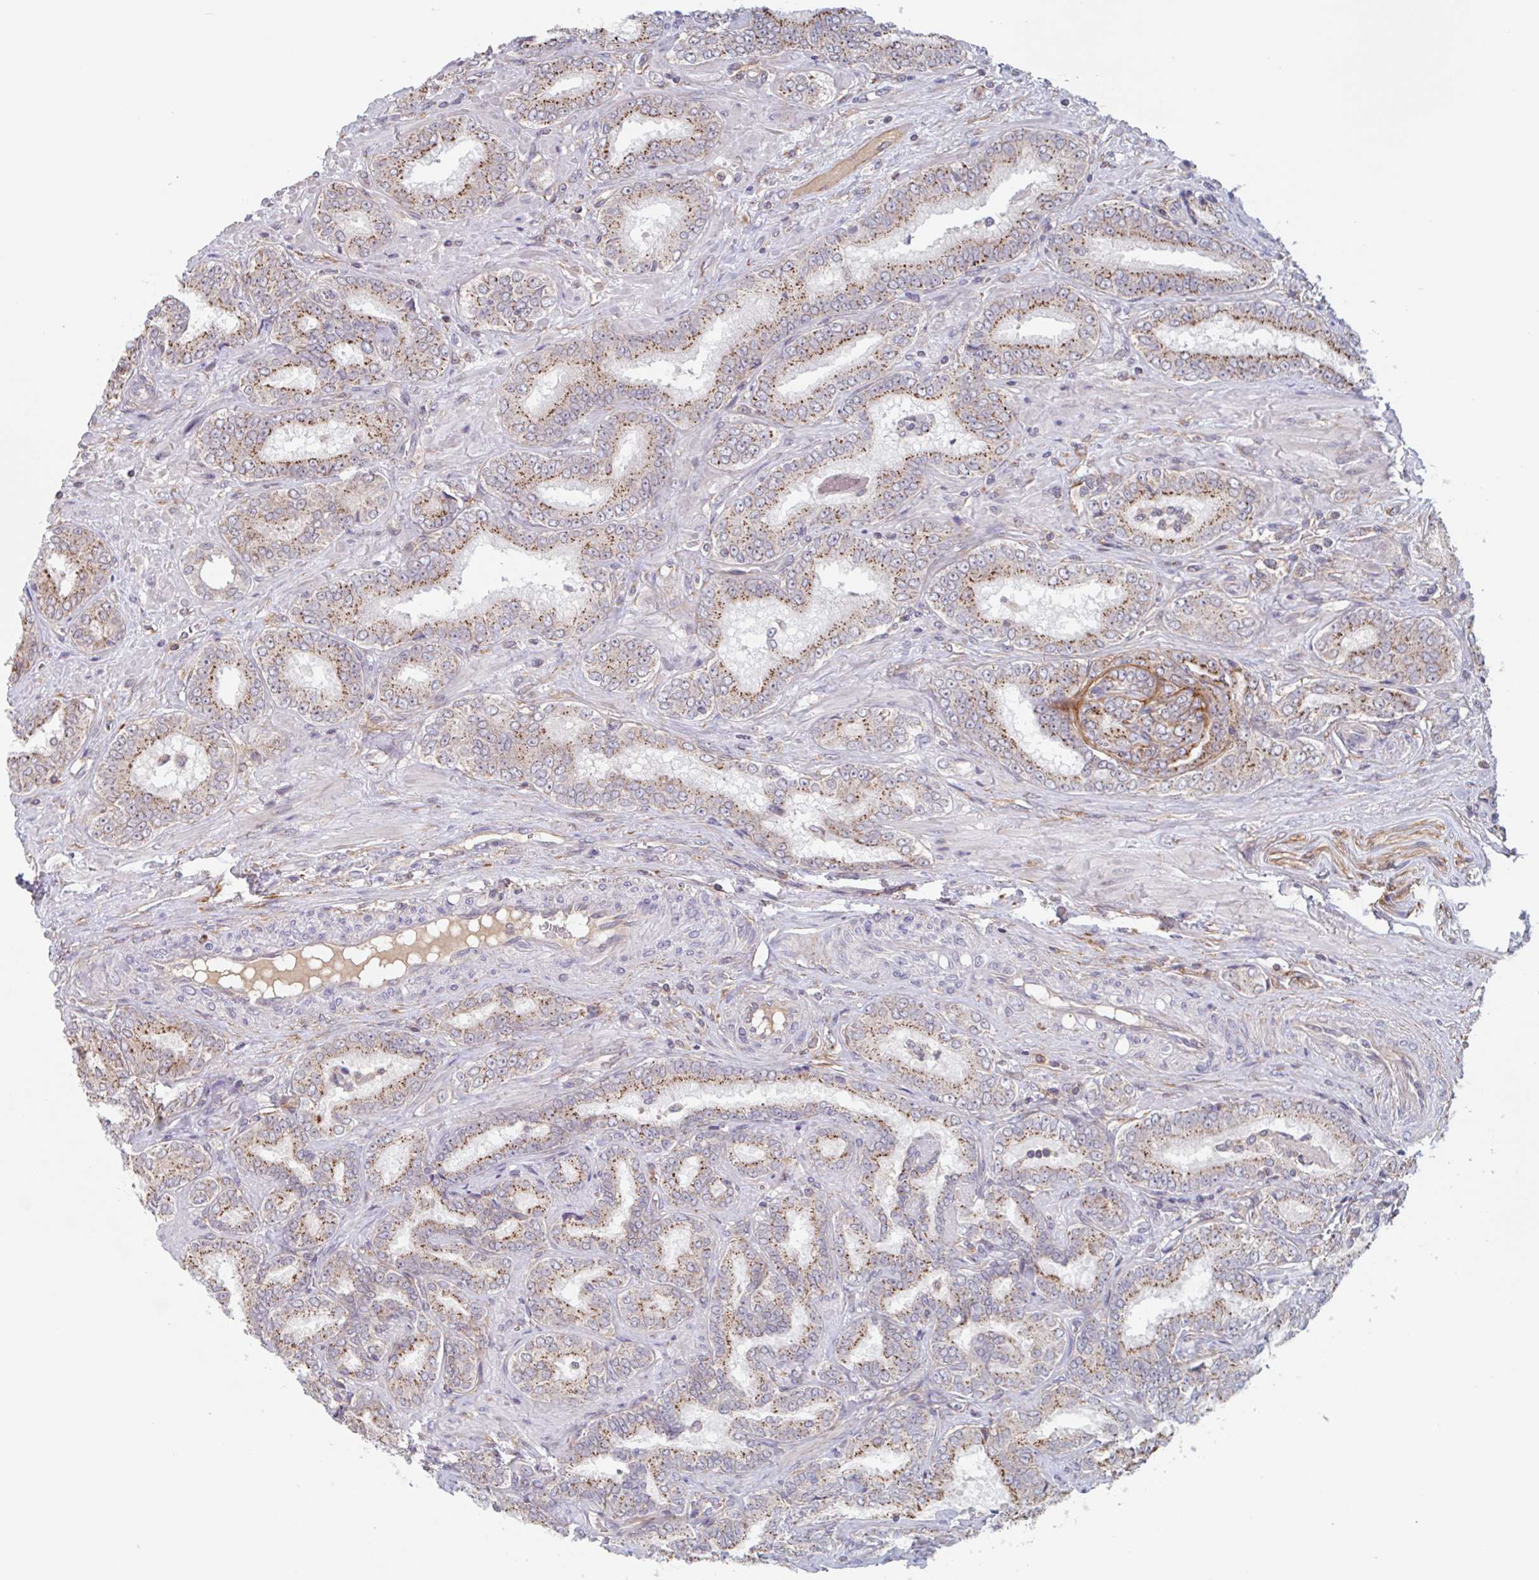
{"staining": {"intensity": "strong", "quantity": ">75%", "location": "cytoplasmic/membranous"}, "tissue": "prostate cancer", "cell_type": "Tumor cells", "image_type": "cancer", "snomed": [{"axis": "morphology", "description": "Adenocarcinoma, High grade"}, {"axis": "topography", "description": "Prostate"}], "caption": "This image shows high-grade adenocarcinoma (prostate) stained with IHC to label a protein in brown. The cytoplasmic/membranous of tumor cells show strong positivity for the protein. Nuclei are counter-stained blue.", "gene": "SURF1", "patient": {"sex": "male", "age": 72}}